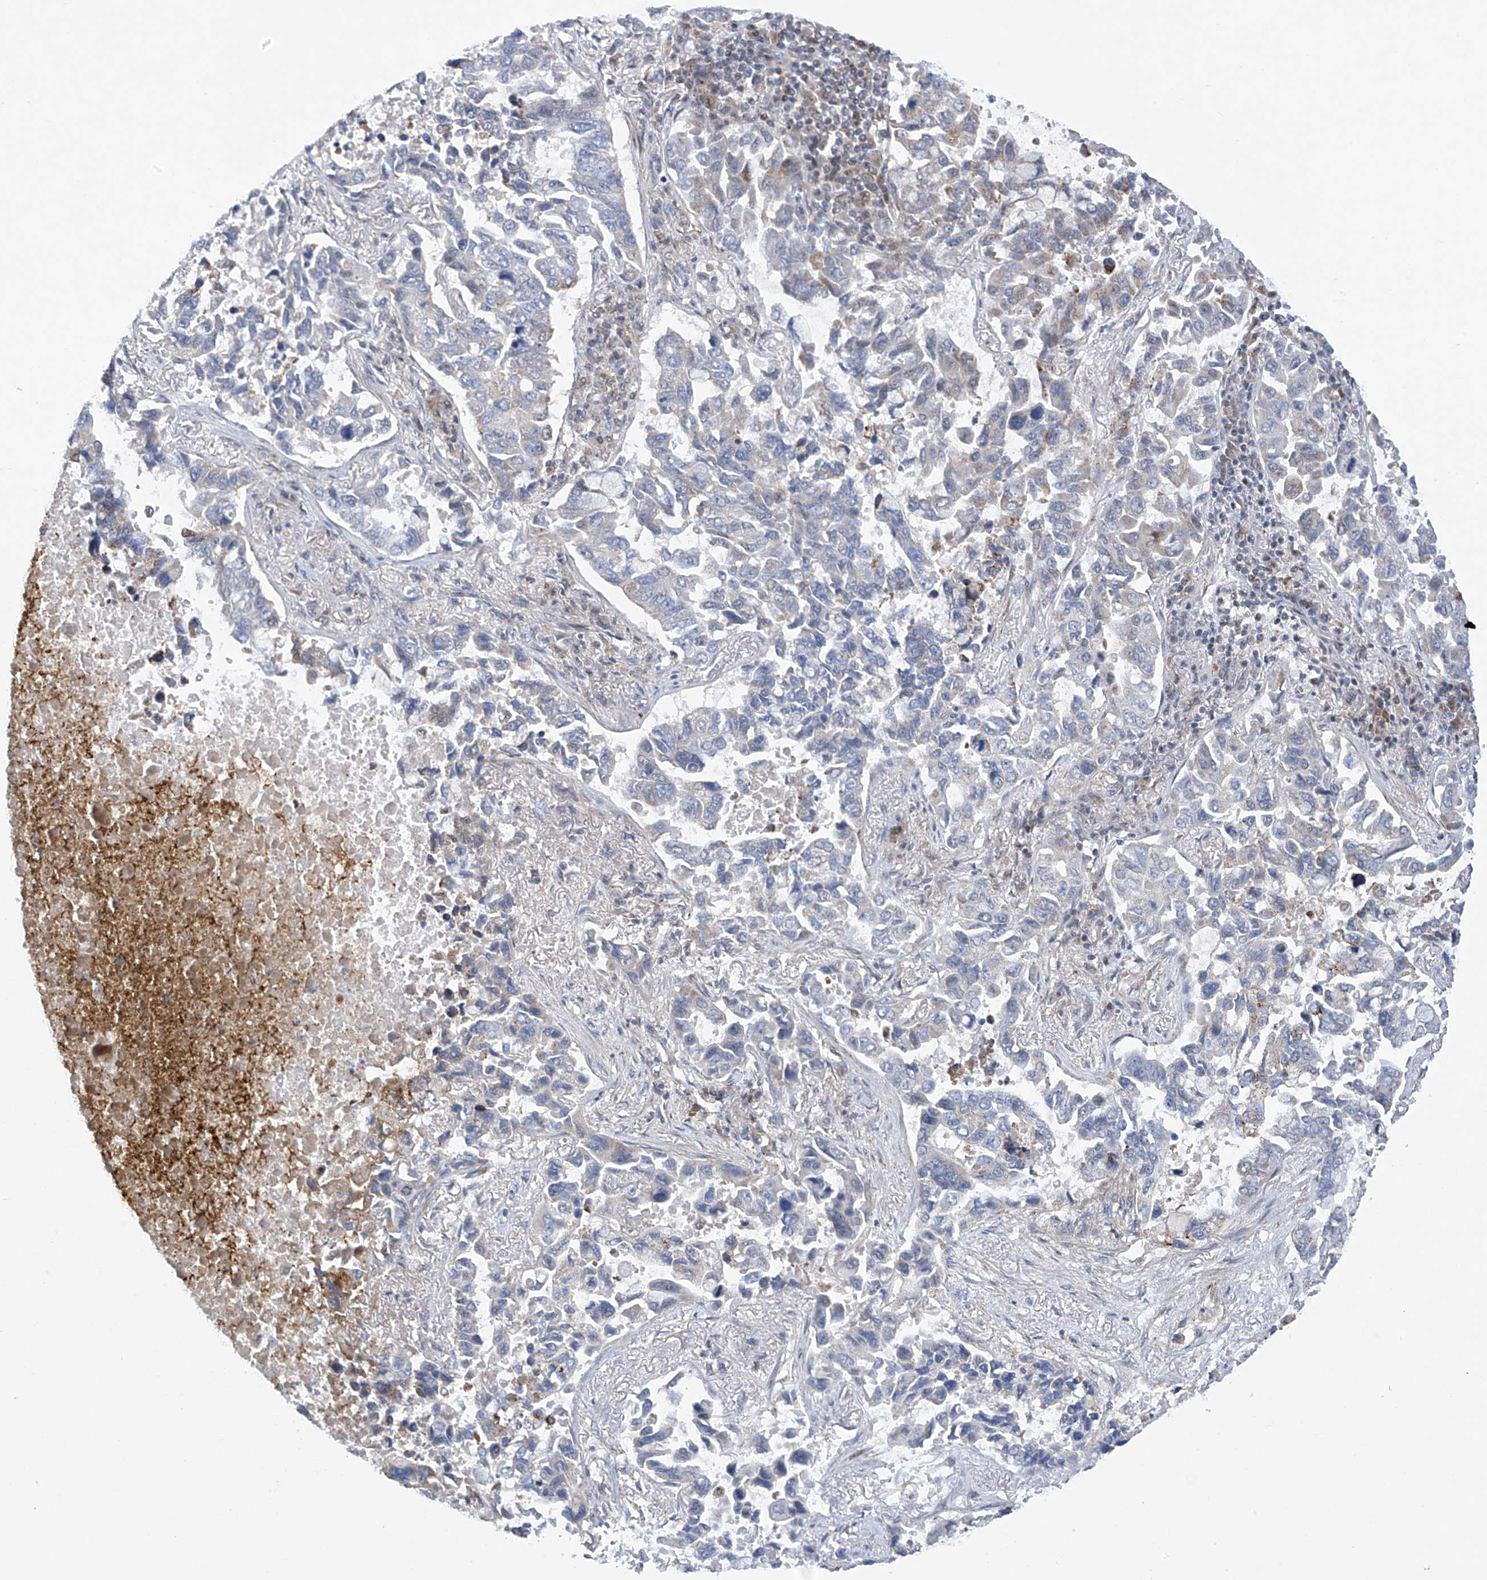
{"staining": {"intensity": "negative", "quantity": "none", "location": "none"}, "tissue": "lung cancer", "cell_type": "Tumor cells", "image_type": "cancer", "snomed": [{"axis": "morphology", "description": "Adenocarcinoma, NOS"}, {"axis": "topography", "description": "Lung"}], "caption": "An image of lung cancer stained for a protein displays no brown staining in tumor cells.", "gene": "SLCO4A1", "patient": {"sex": "male", "age": 64}}